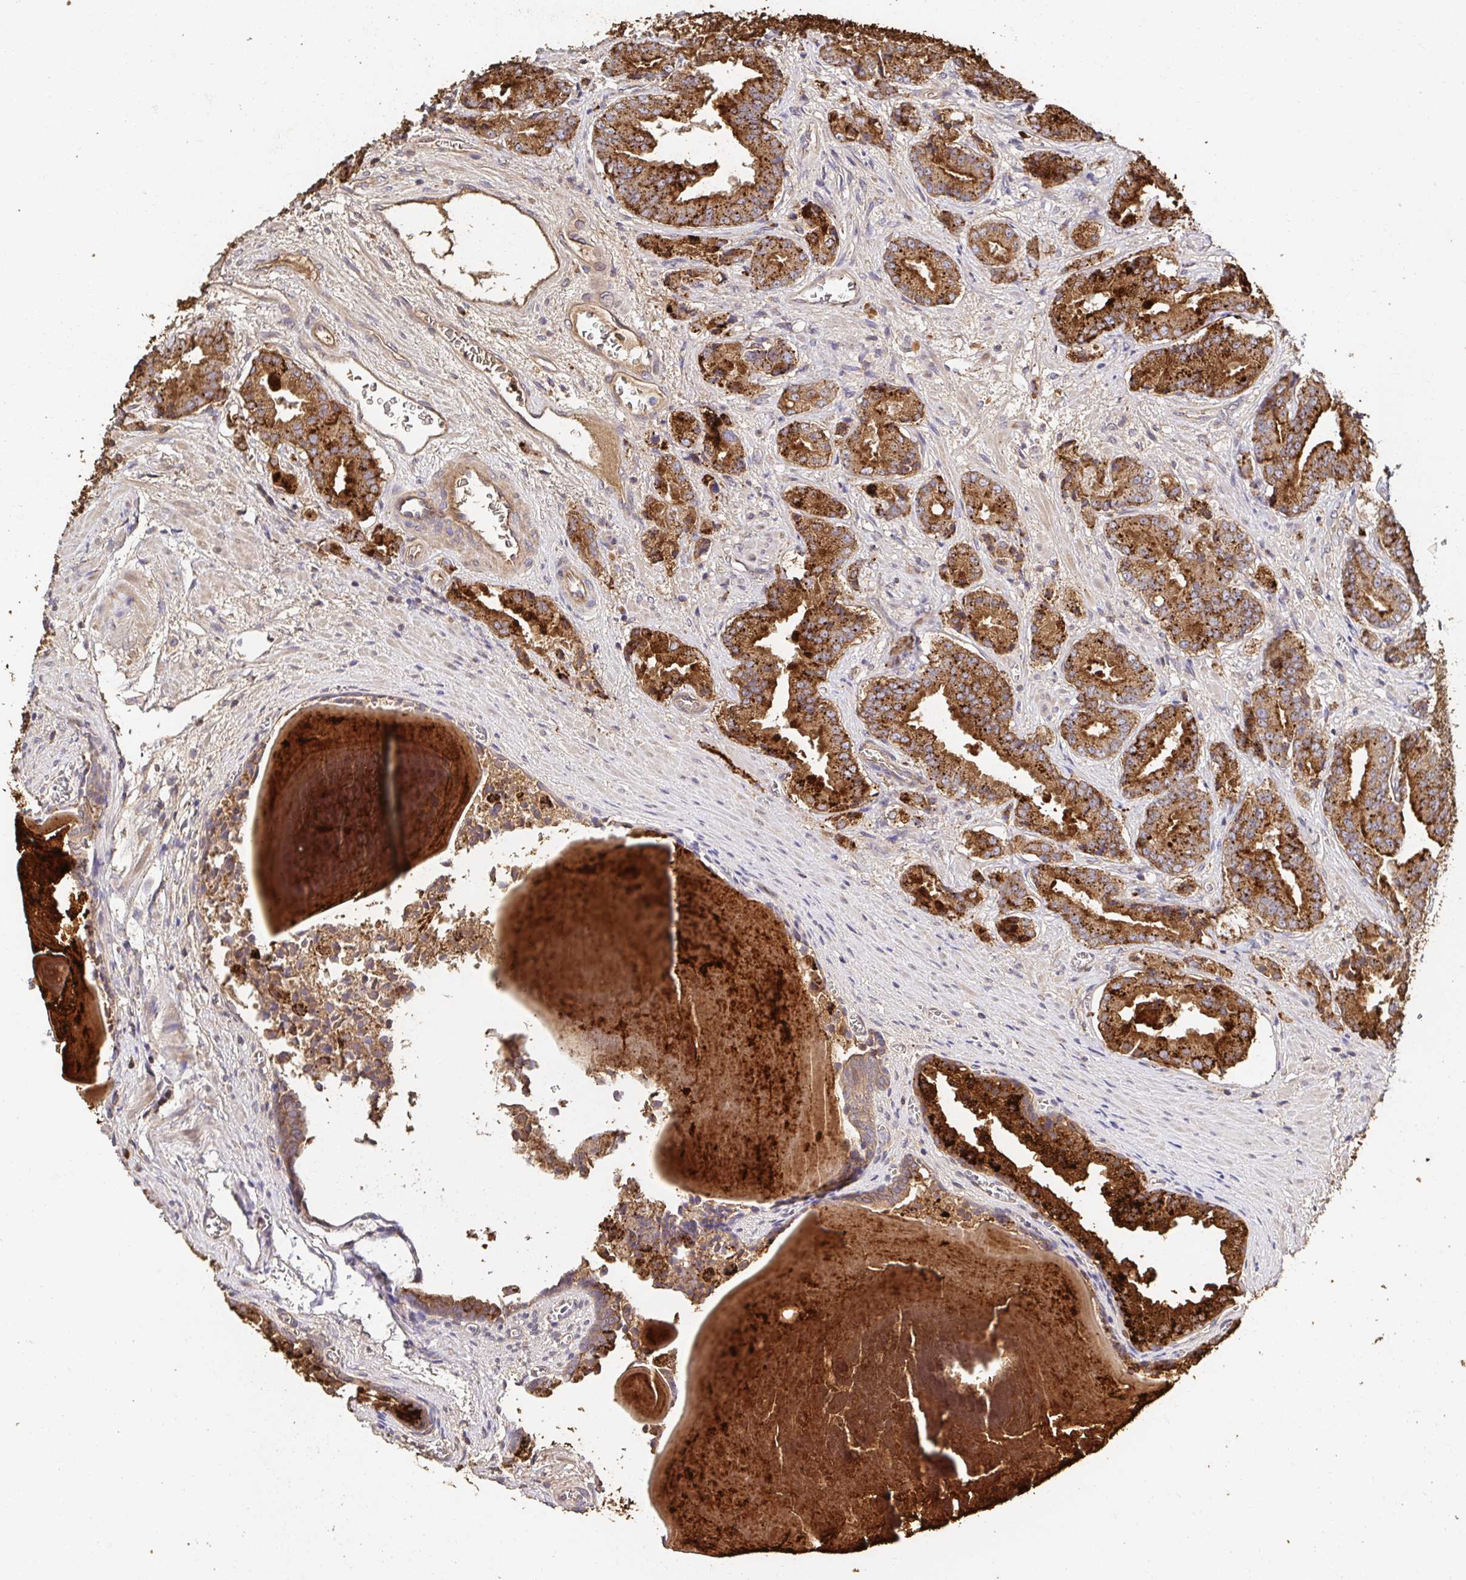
{"staining": {"intensity": "moderate", "quantity": ">75%", "location": "cytoplasmic/membranous"}, "tissue": "prostate cancer", "cell_type": "Tumor cells", "image_type": "cancer", "snomed": [{"axis": "morphology", "description": "Adenocarcinoma, High grade"}, {"axis": "topography", "description": "Prostate and seminal vesicle, NOS"}], "caption": "A high-resolution micrograph shows immunohistochemistry staining of prostate high-grade adenocarcinoma, which shows moderate cytoplasmic/membranous expression in about >75% of tumor cells. The staining was performed using DAB, with brown indicating positive protein expression. Nuclei are stained blue with hematoxylin.", "gene": "APBB1", "patient": {"sex": "male", "age": 61}}